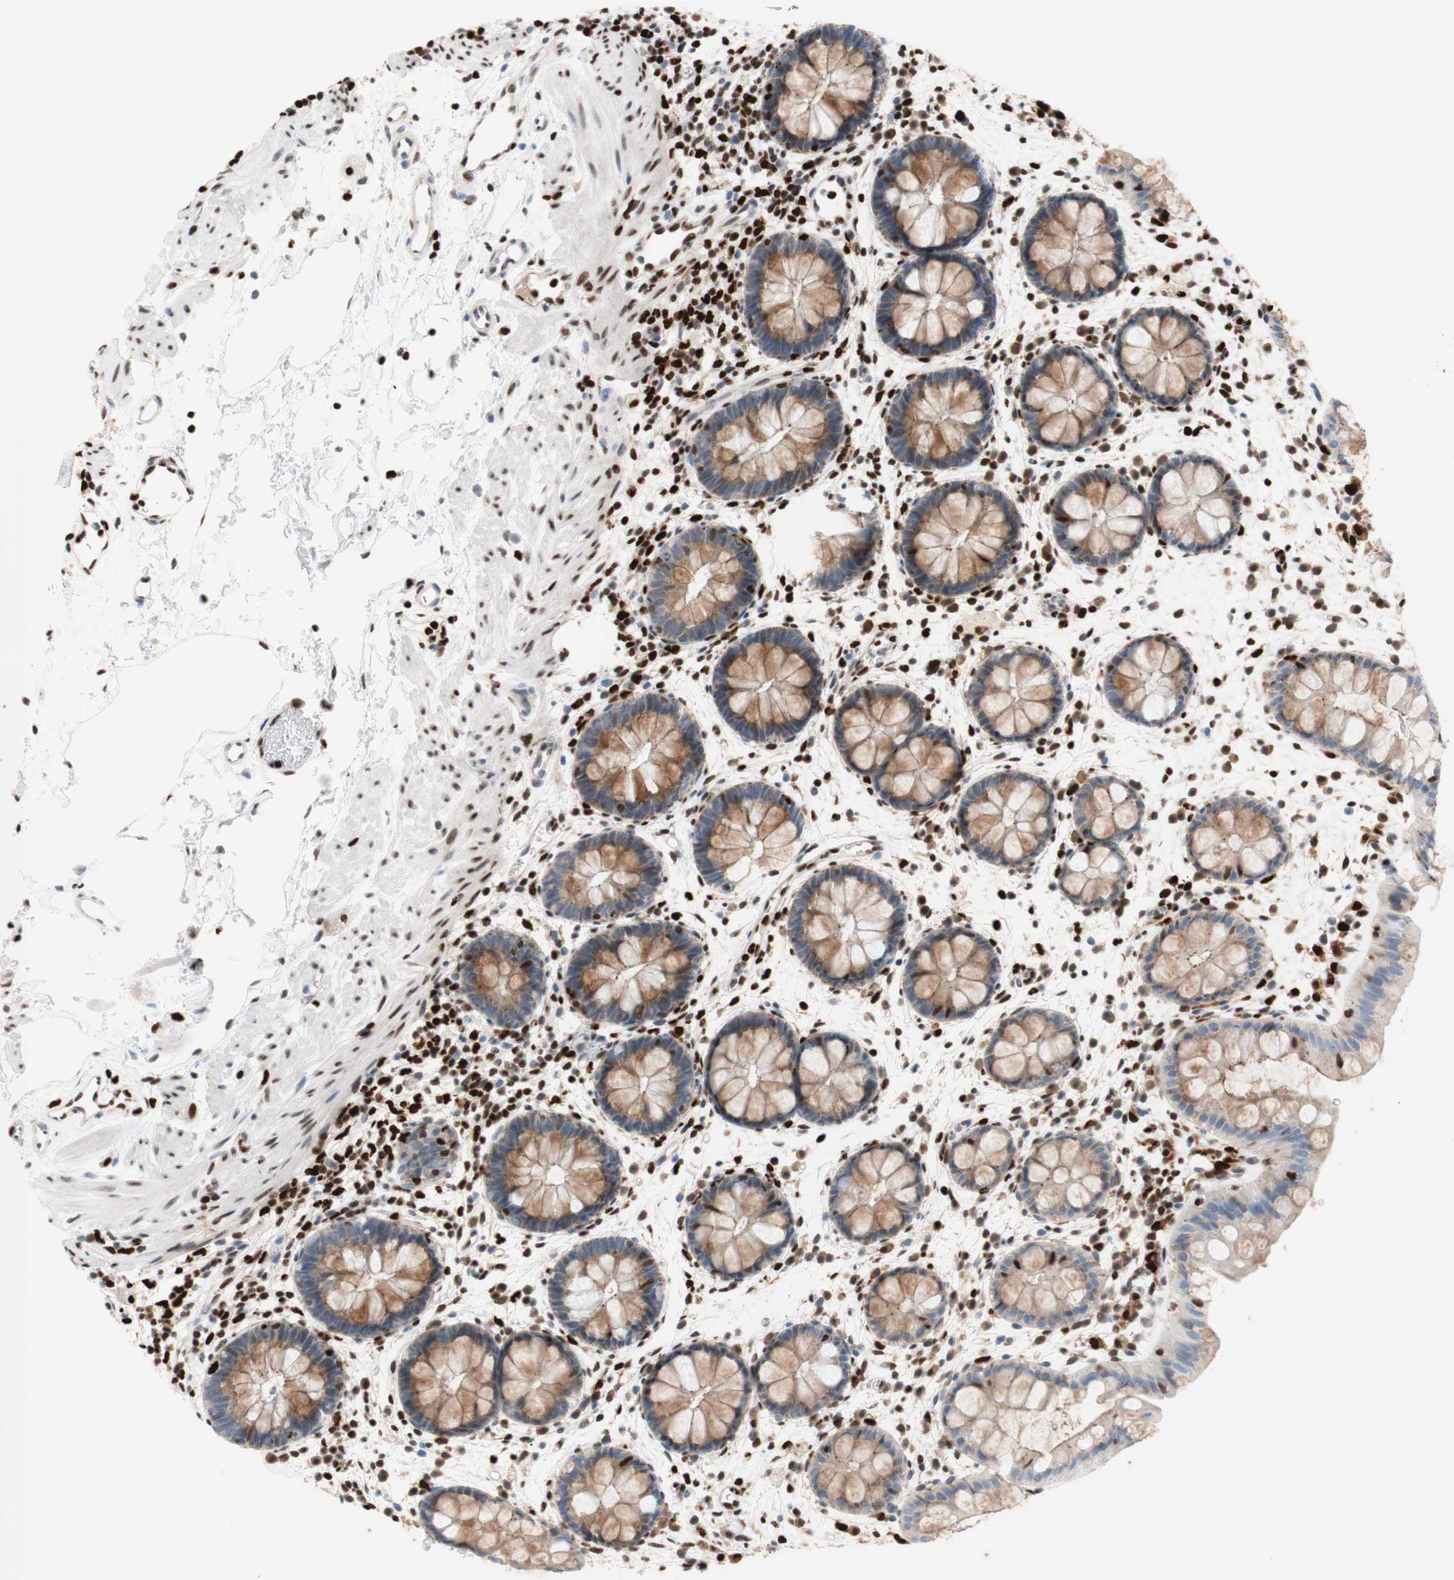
{"staining": {"intensity": "moderate", "quantity": ">75%", "location": "cytoplasmic/membranous"}, "tissue": "rectum", "cell_type": "Glandular cells", "image_type": "normal", "snomed": [{"axis": "morphology", "description": "Normal tissue, NOS"}, {"axis": "topography", "description": "Rectum"}], "caption": "Brown immunohistochemical staining in normal human rectum displays moderate cytoplasmic/membranous positivity in about >75% of glandular cells.", "gene": "EED", "patient": {"sex": "female", "age": 24}}